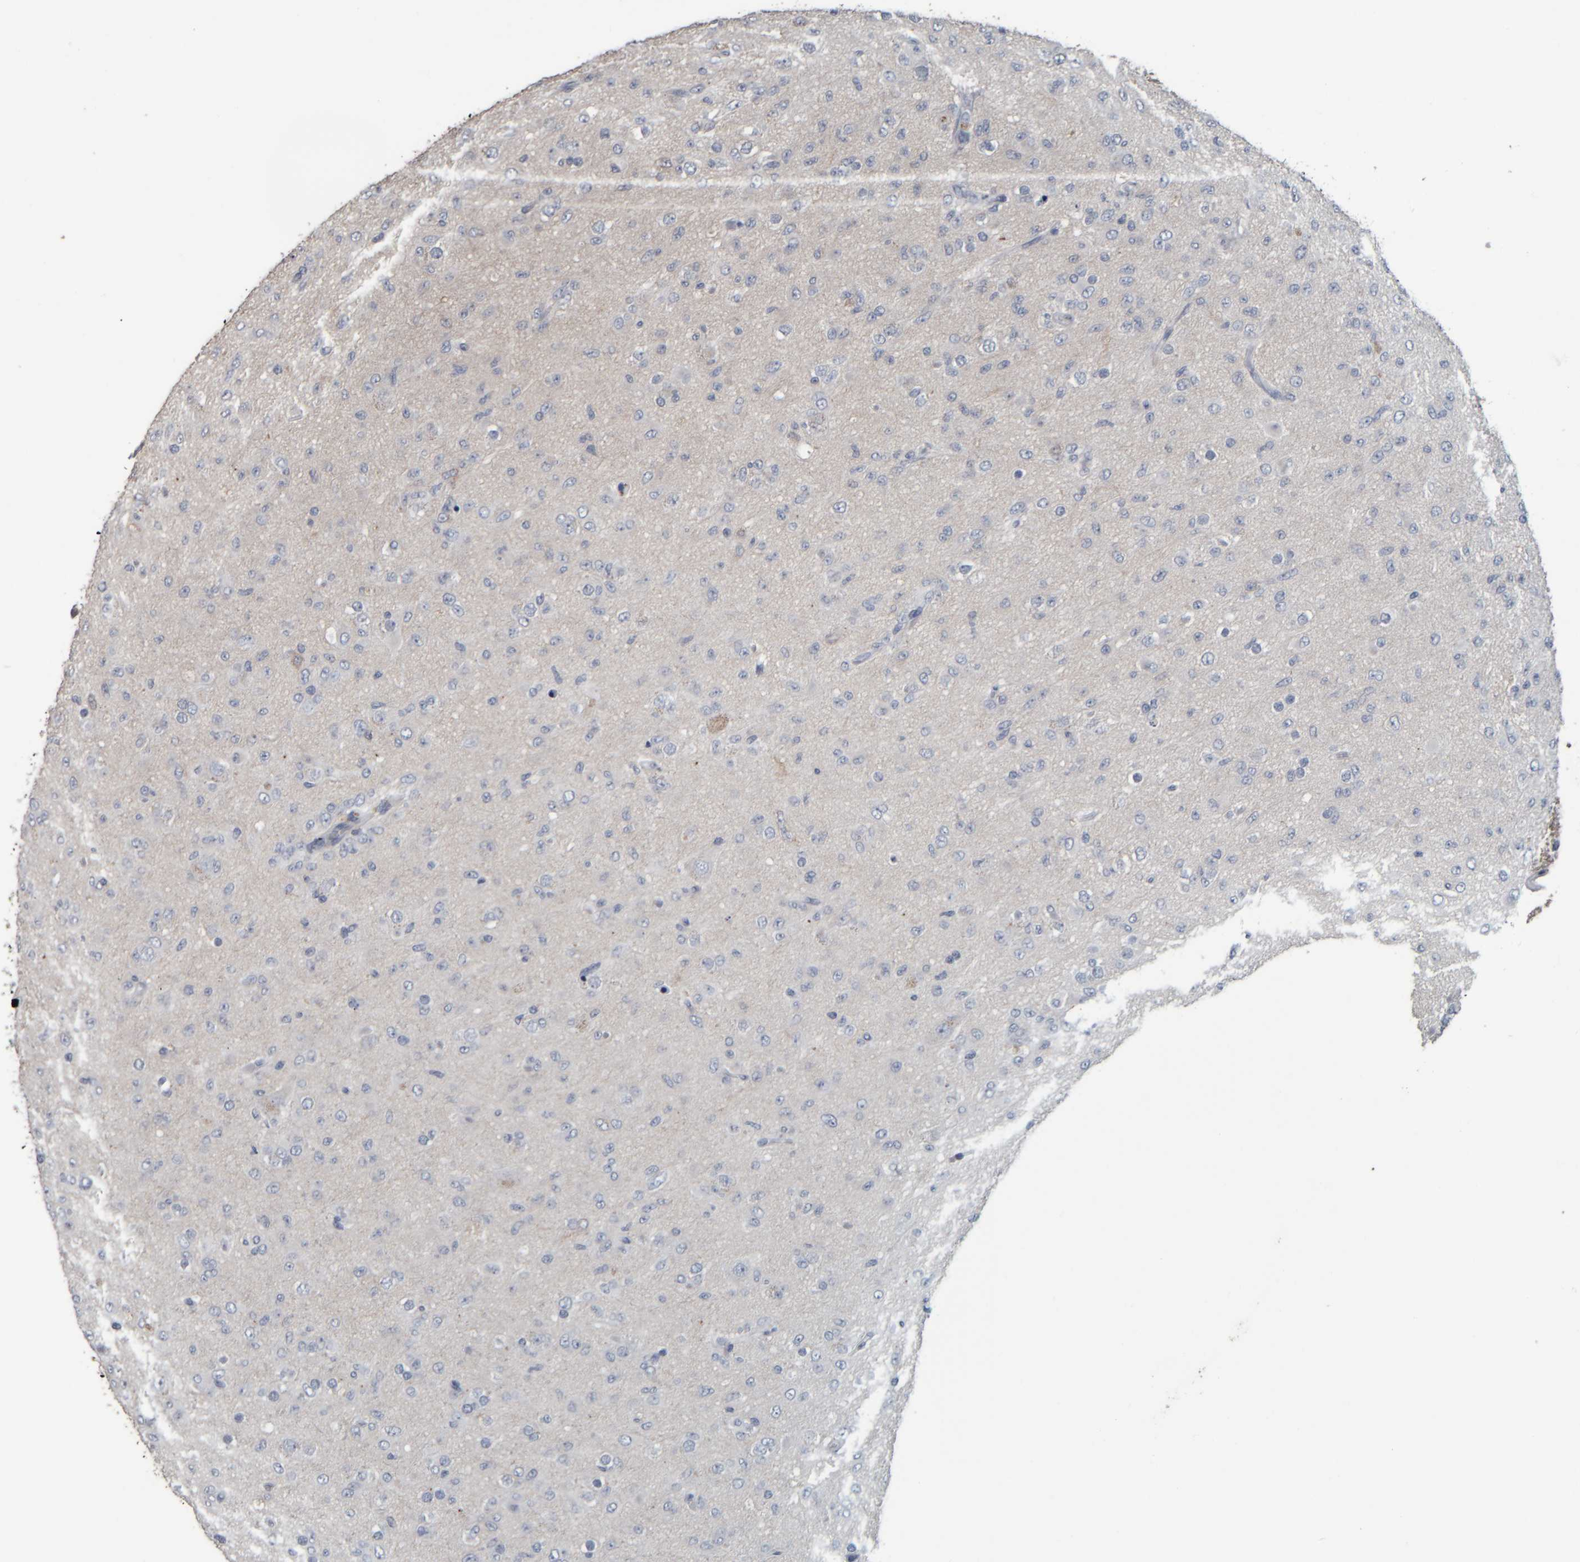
{"staining": {"intensity": "negative", "quantity": "none", "location": "none"}, "tissue": "glioma", "cell_type": "Tumor cells", "image_type": "cancer", "snomed": [{"axis": "morphology", "description": "Glioma, malignant, Low grade"}, {"axis": "topography", "description": "Brain"}], "caption": "This histopathology image is of malignant low-grade glioma stained with IHC to label a protein in brown with the nuclei are counter-stained blue. There is no positivity in tumor cells.", "gene": "CAVIN4", "patient": {"sex": "male", "age": 65}}